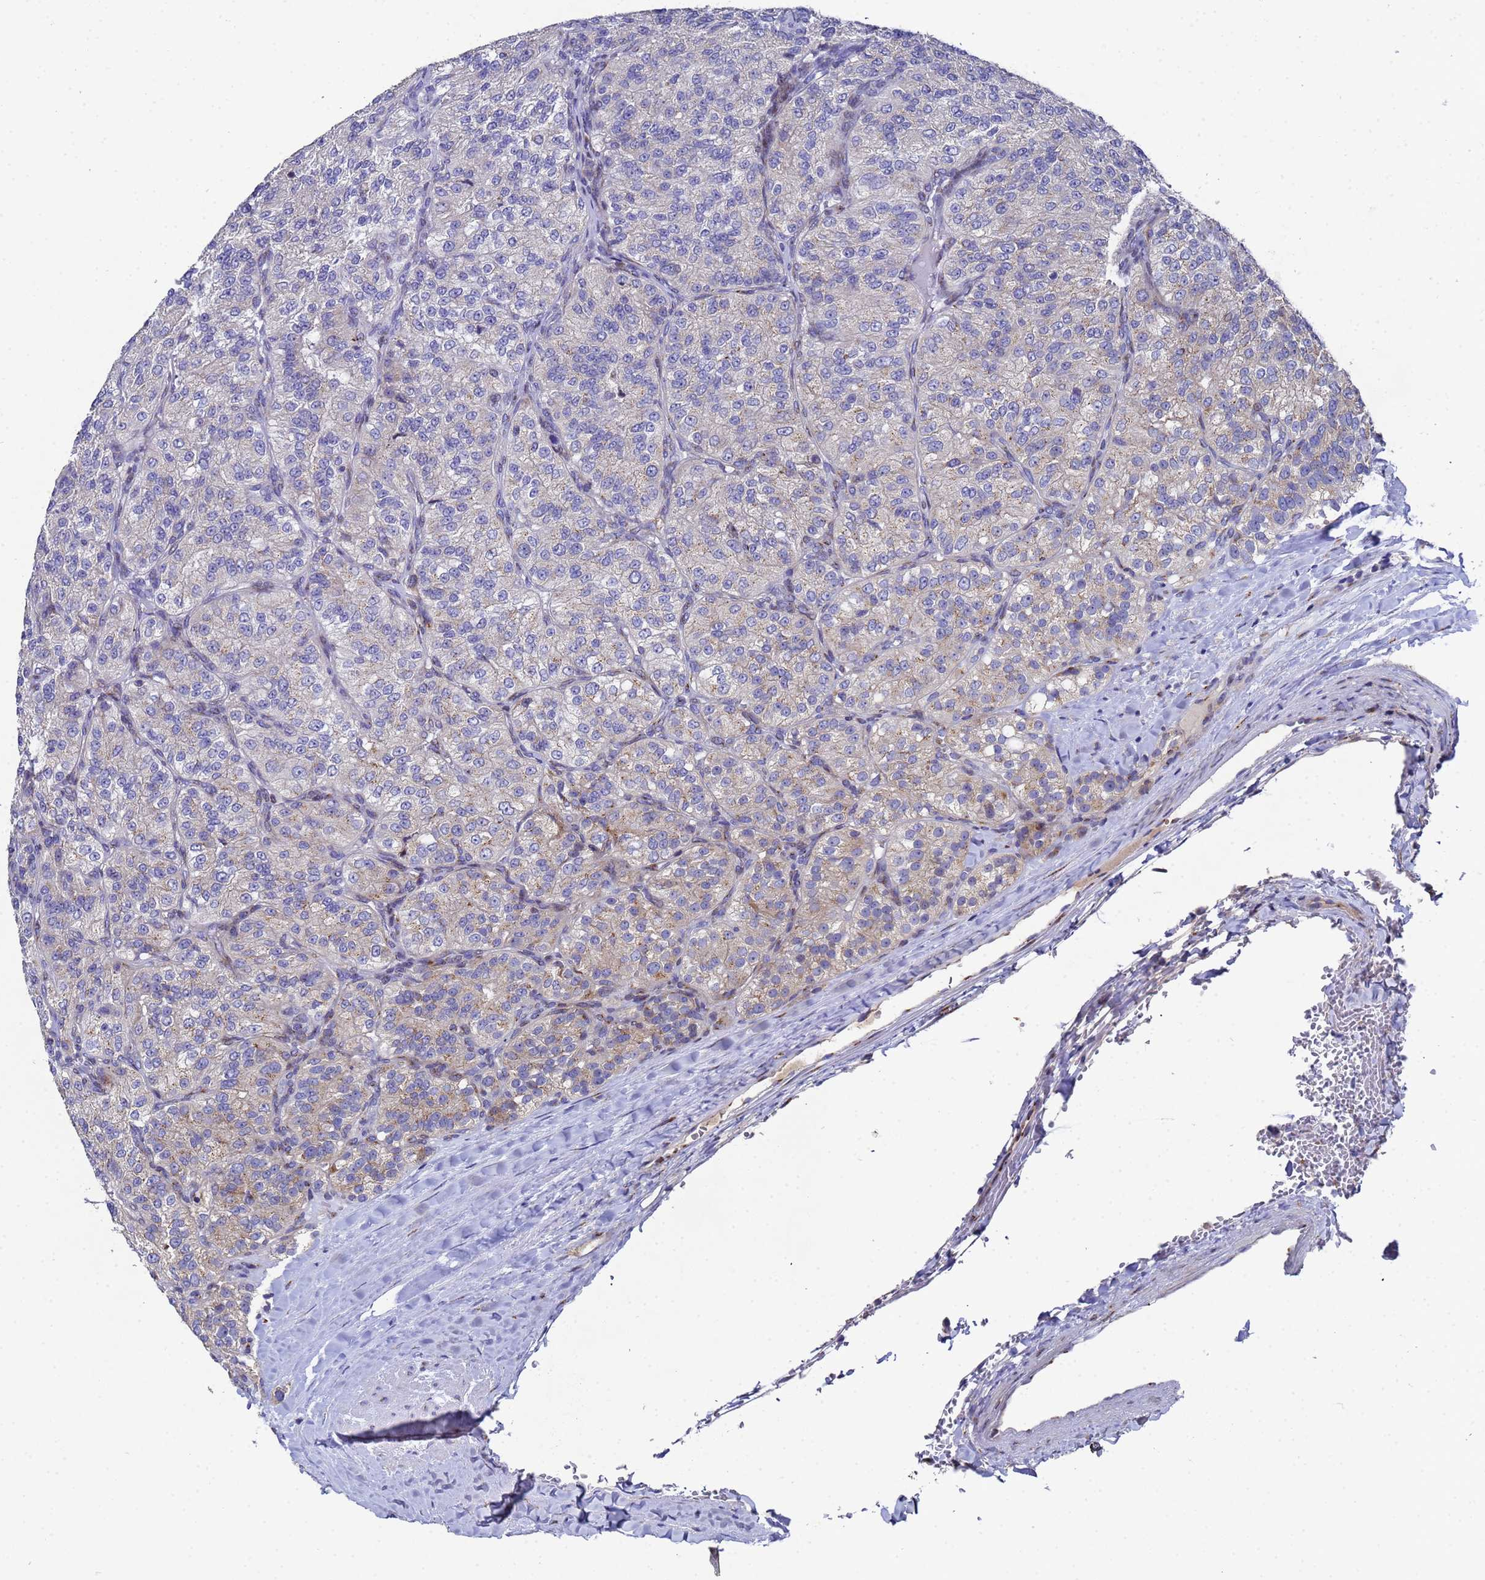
{"staining": {"intensity": "weak", "quantity": "<25%", "location": "cytoplasmic/membranous"}, "tissue": "renal cancer", "cell_type": "Tumor cells", "image_type": "cancer", "snomed": [{"axis": "morphology", "description": "Adenocarcinoma, NOS"}, {"axis": "topography", "description": "Kidney"}], "caption": "Renal adenocarcinoma was stained to show a protein in brown. There is no significant positivity in tumor cells. (DAB (3,3'-diaminobenzidine) IHC with hematoxylin counter stain).", "gene": "NSUN6", "patient": {"sex": "female", "age": 63}}